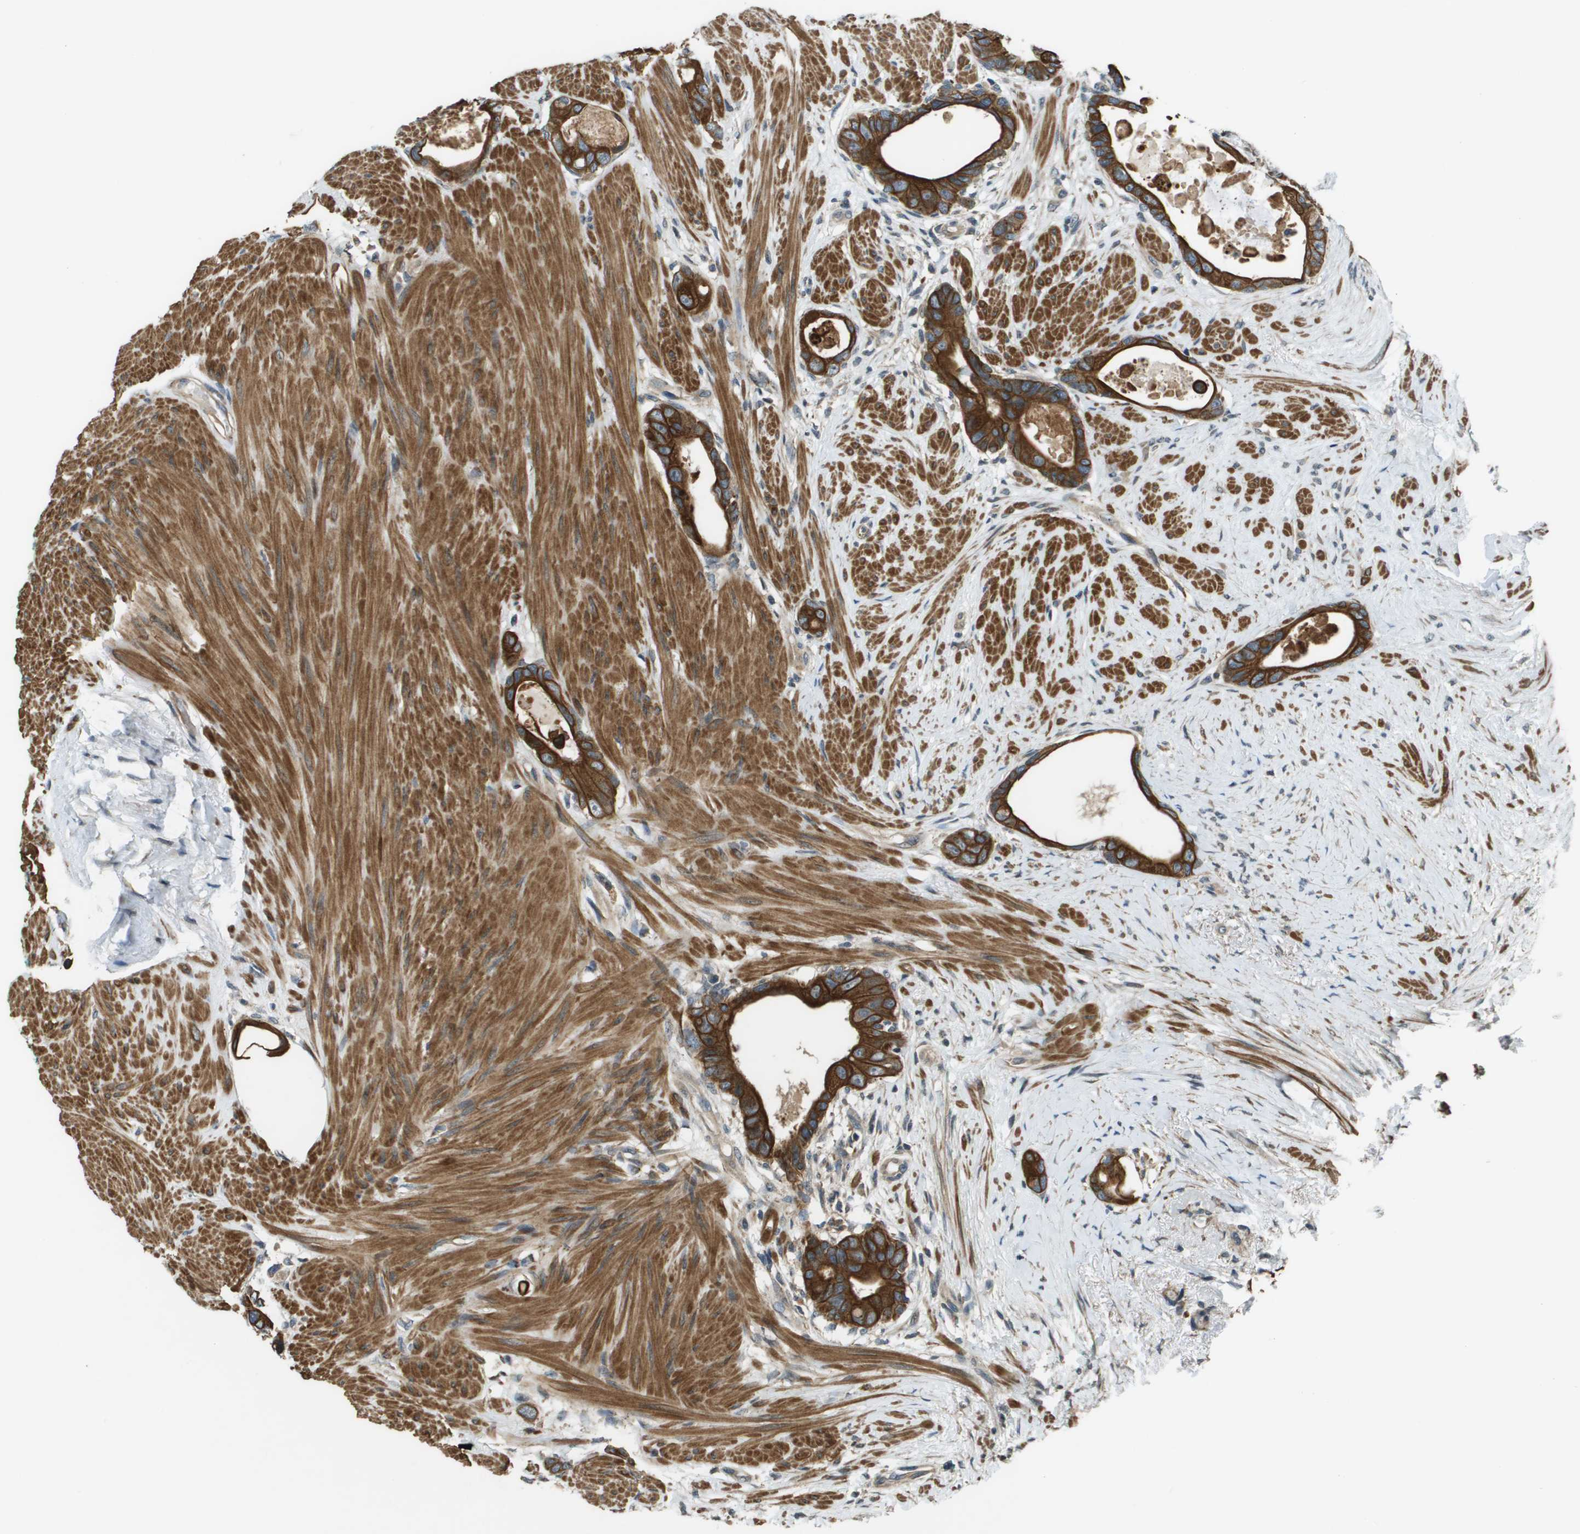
{"staining": {"intensity": "strong", "quantity": ">75%", "location": "cytoplasmic/membranous"}, "tissue": "colorectal cancer", "cell_type": "Tumor cells", "image_type": "cancer", "snomed": [{"axis": "morphology", "description": "Adenocarcinoma, NOS"}, {"axis": "topography", "description": "Rectum"}], "caption": "Brown immunohistochemical staining in human adenocarcinoma (colorectal) shows strong cytoplasmic/membranous staining in approximately >75% of tumor cells.", "gene": "CDKN2C", "patient": {"sex": "male", "age": 51}}